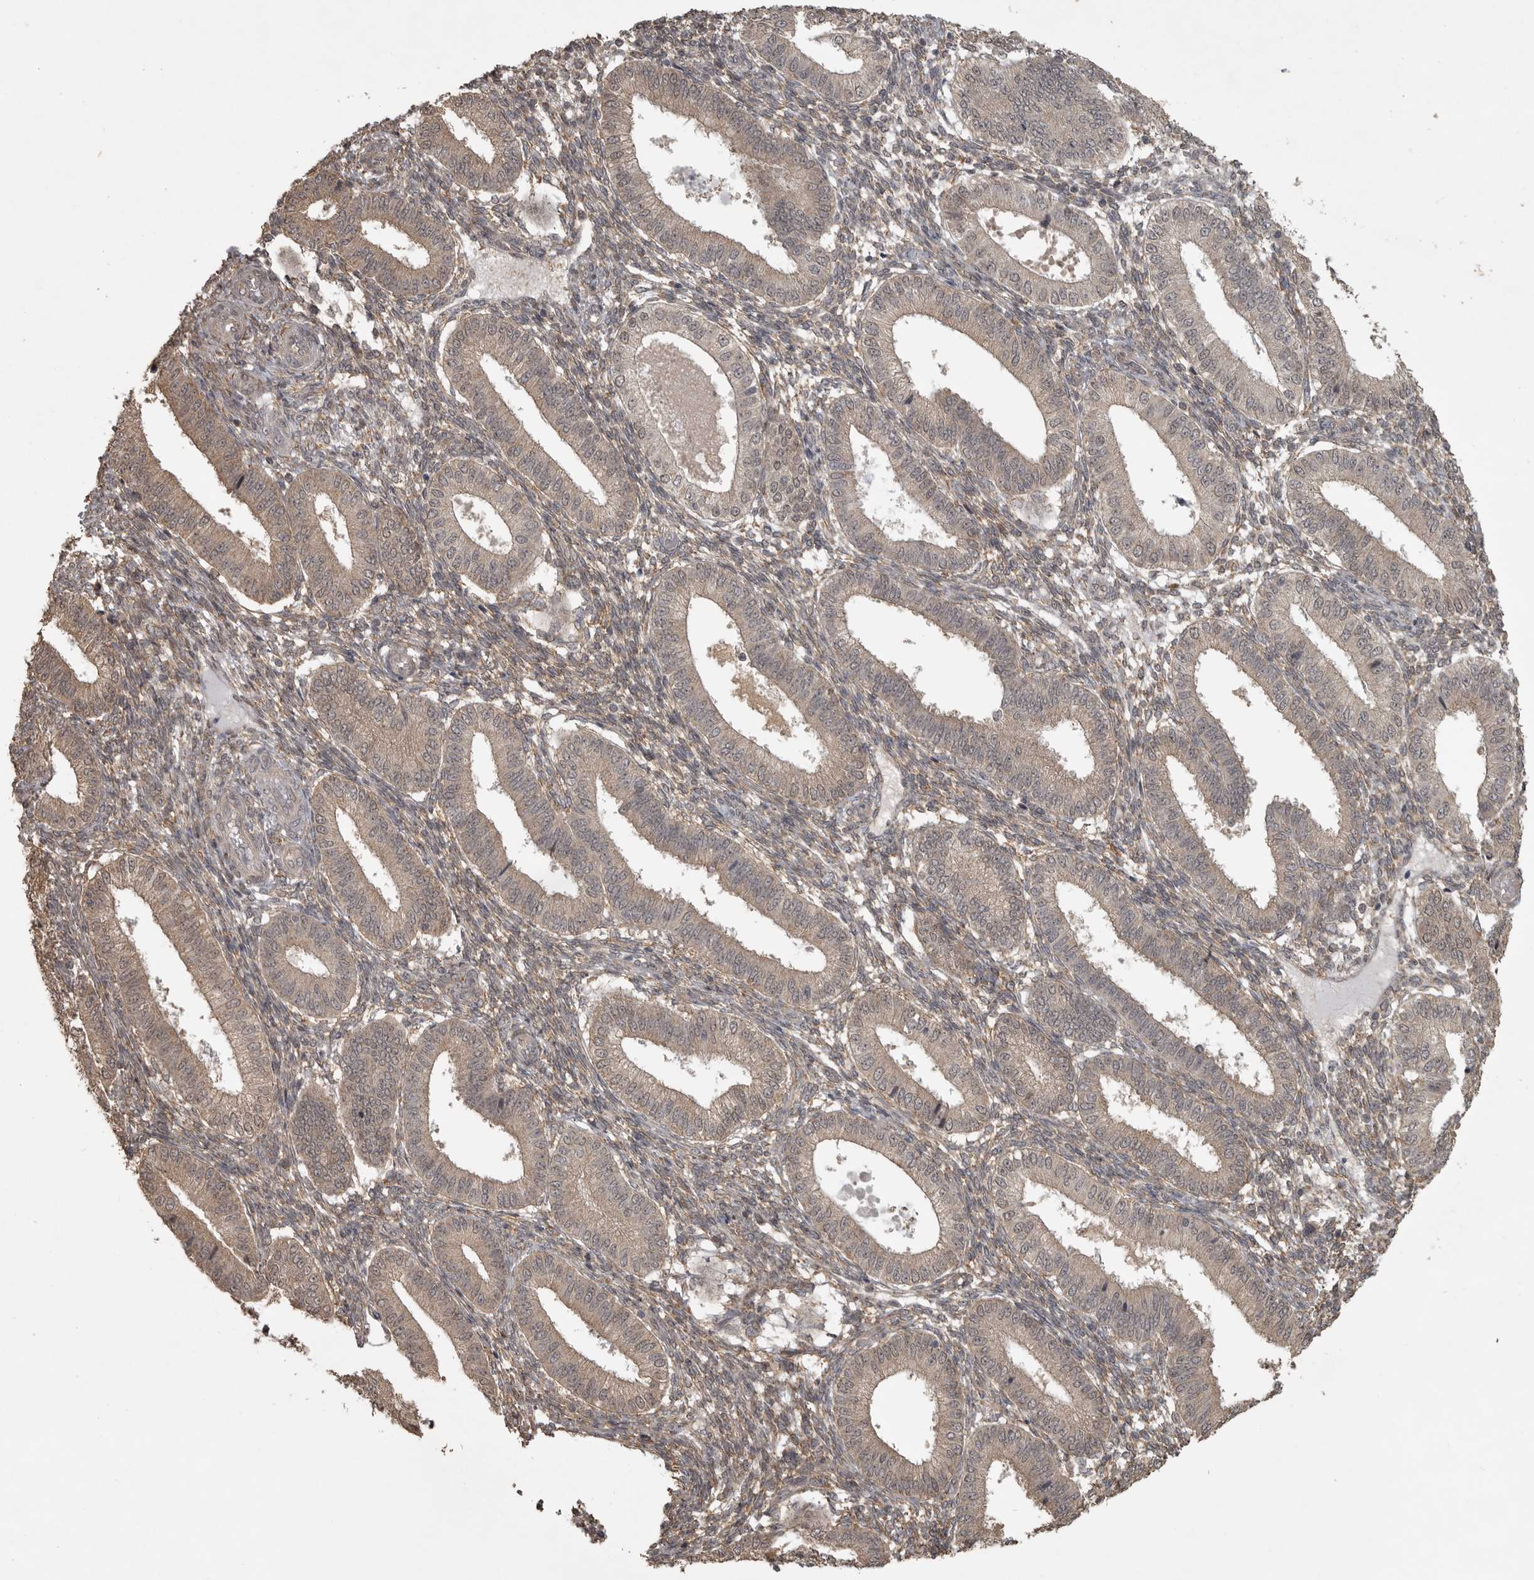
{"staining": {"intensity": "weak", "quantity": "25%-75%", "location": "cytoplasmic/membranous"}, "tissue": "endometrium", "cell_type": "Cells in endometrial stroma", "image_type": "normal", "snomed": [{"axis": "morphology", "description": "Normal tissue, NOS"}, {"axis": "topography", "description": "Endometrium"}], "caption": "Immunohistochemistry (DAB (3,3'-diaminobenzidine)) staining of normal endometrium shows weak cytoplasmic/membranous protein expression in about 25%-75% of cells in endometrial stroma. Nuclei are stained in blue.", "gene": "LLGL1", "patient": {"sex": "female", "age": 39}}